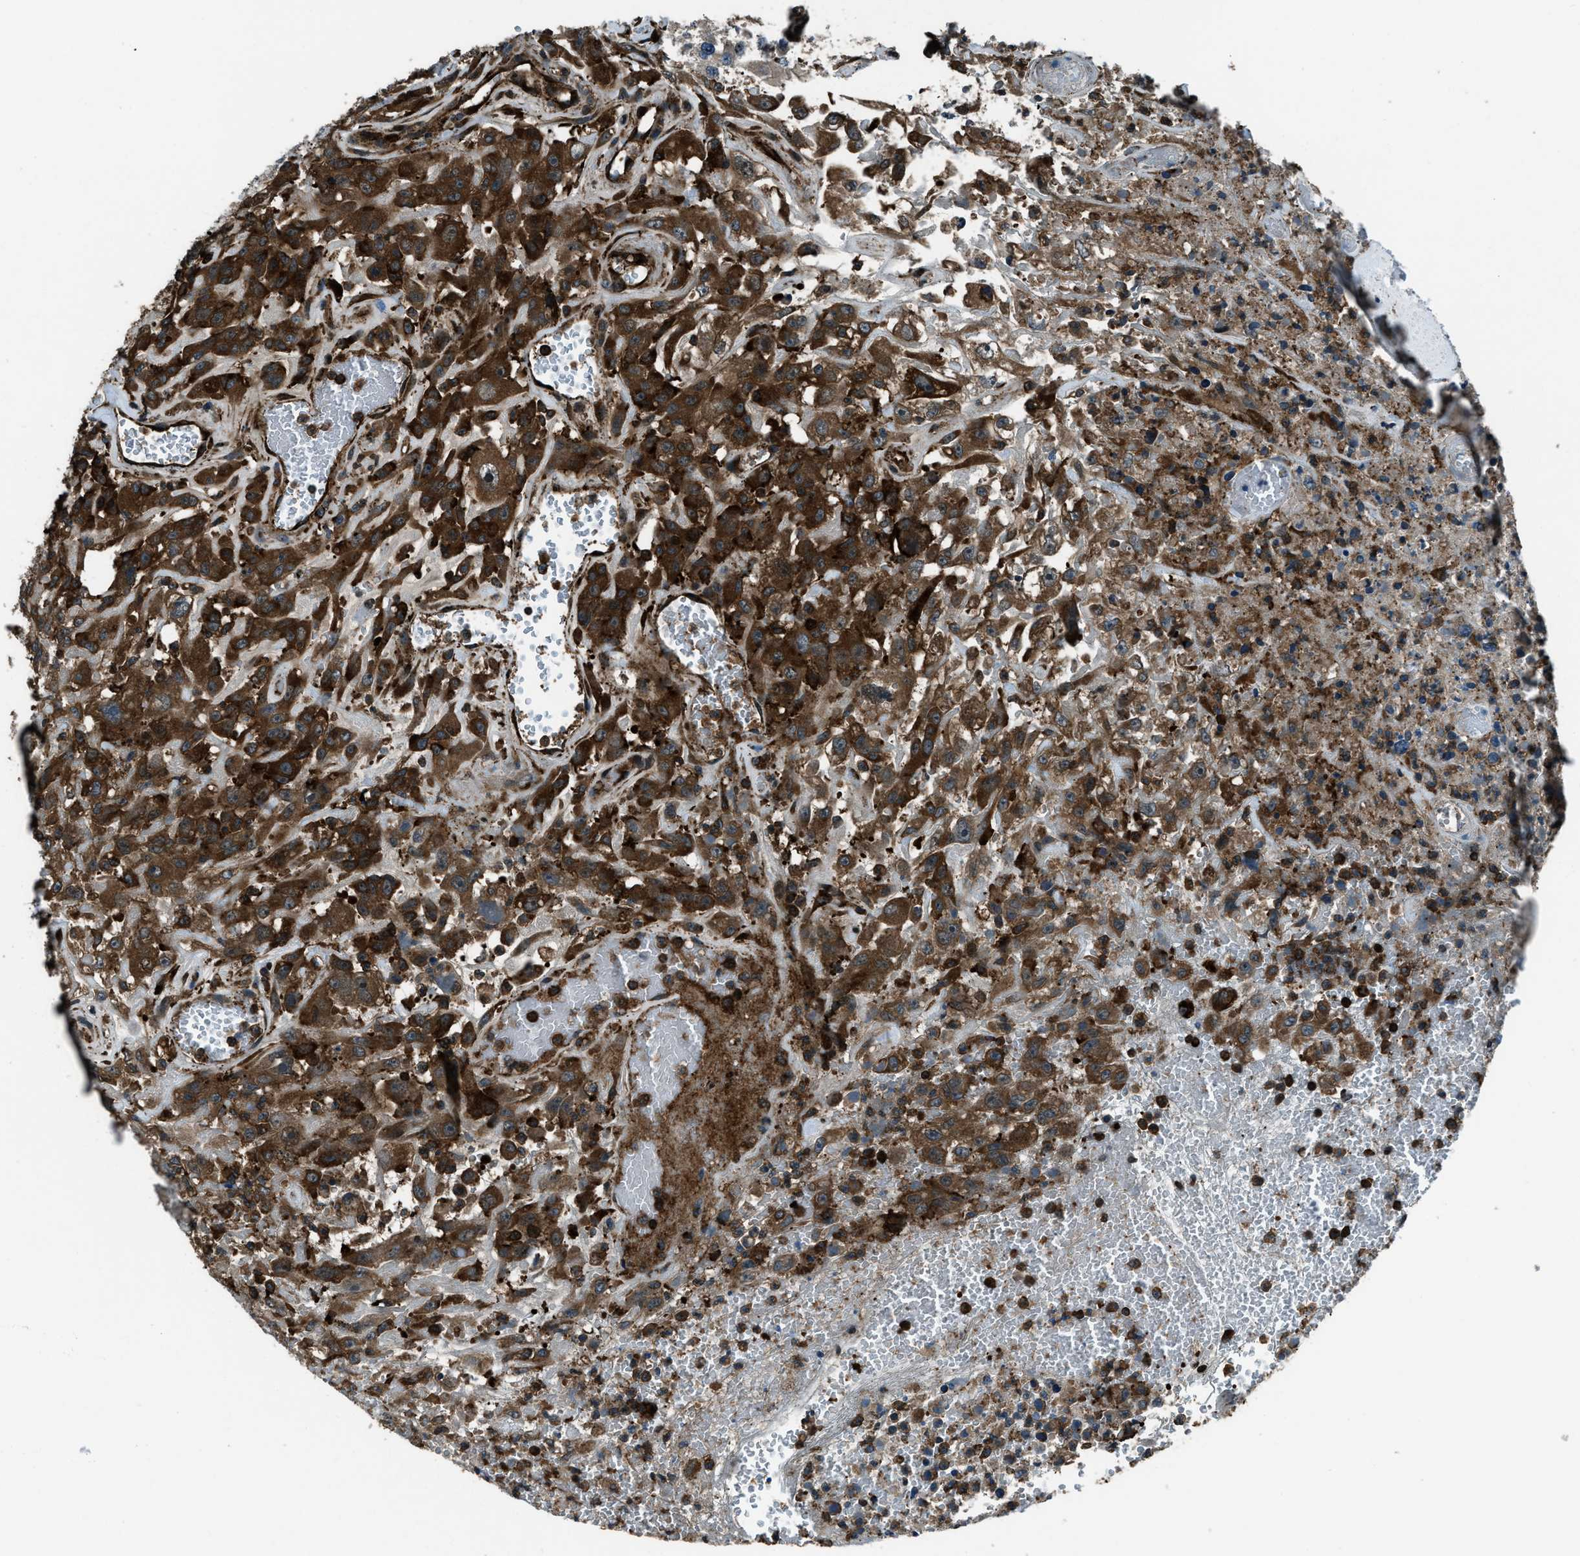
{"staining": {"intensity": "strong", "quantity": ">75%", "location": "cytoplasmic/membranous"}, "tissue": "urothelial cancer", "cell_type": "Tumor cells", "image_type": "cancer", "snomed": [{"axis": "morphology", "description": "Urothelial carcinoma, High grade"}, {"axis": "topography", "description": "Urinary bladder"}], "caption": "Brown immunohistochemical staining in human urothelial carcinoma (high-grade) displays strong cytoplasmic/membranous positivity in about >75% of tumor cells.", "gene": "SNX30", "patient": {"sex": "male", "age": 46}}